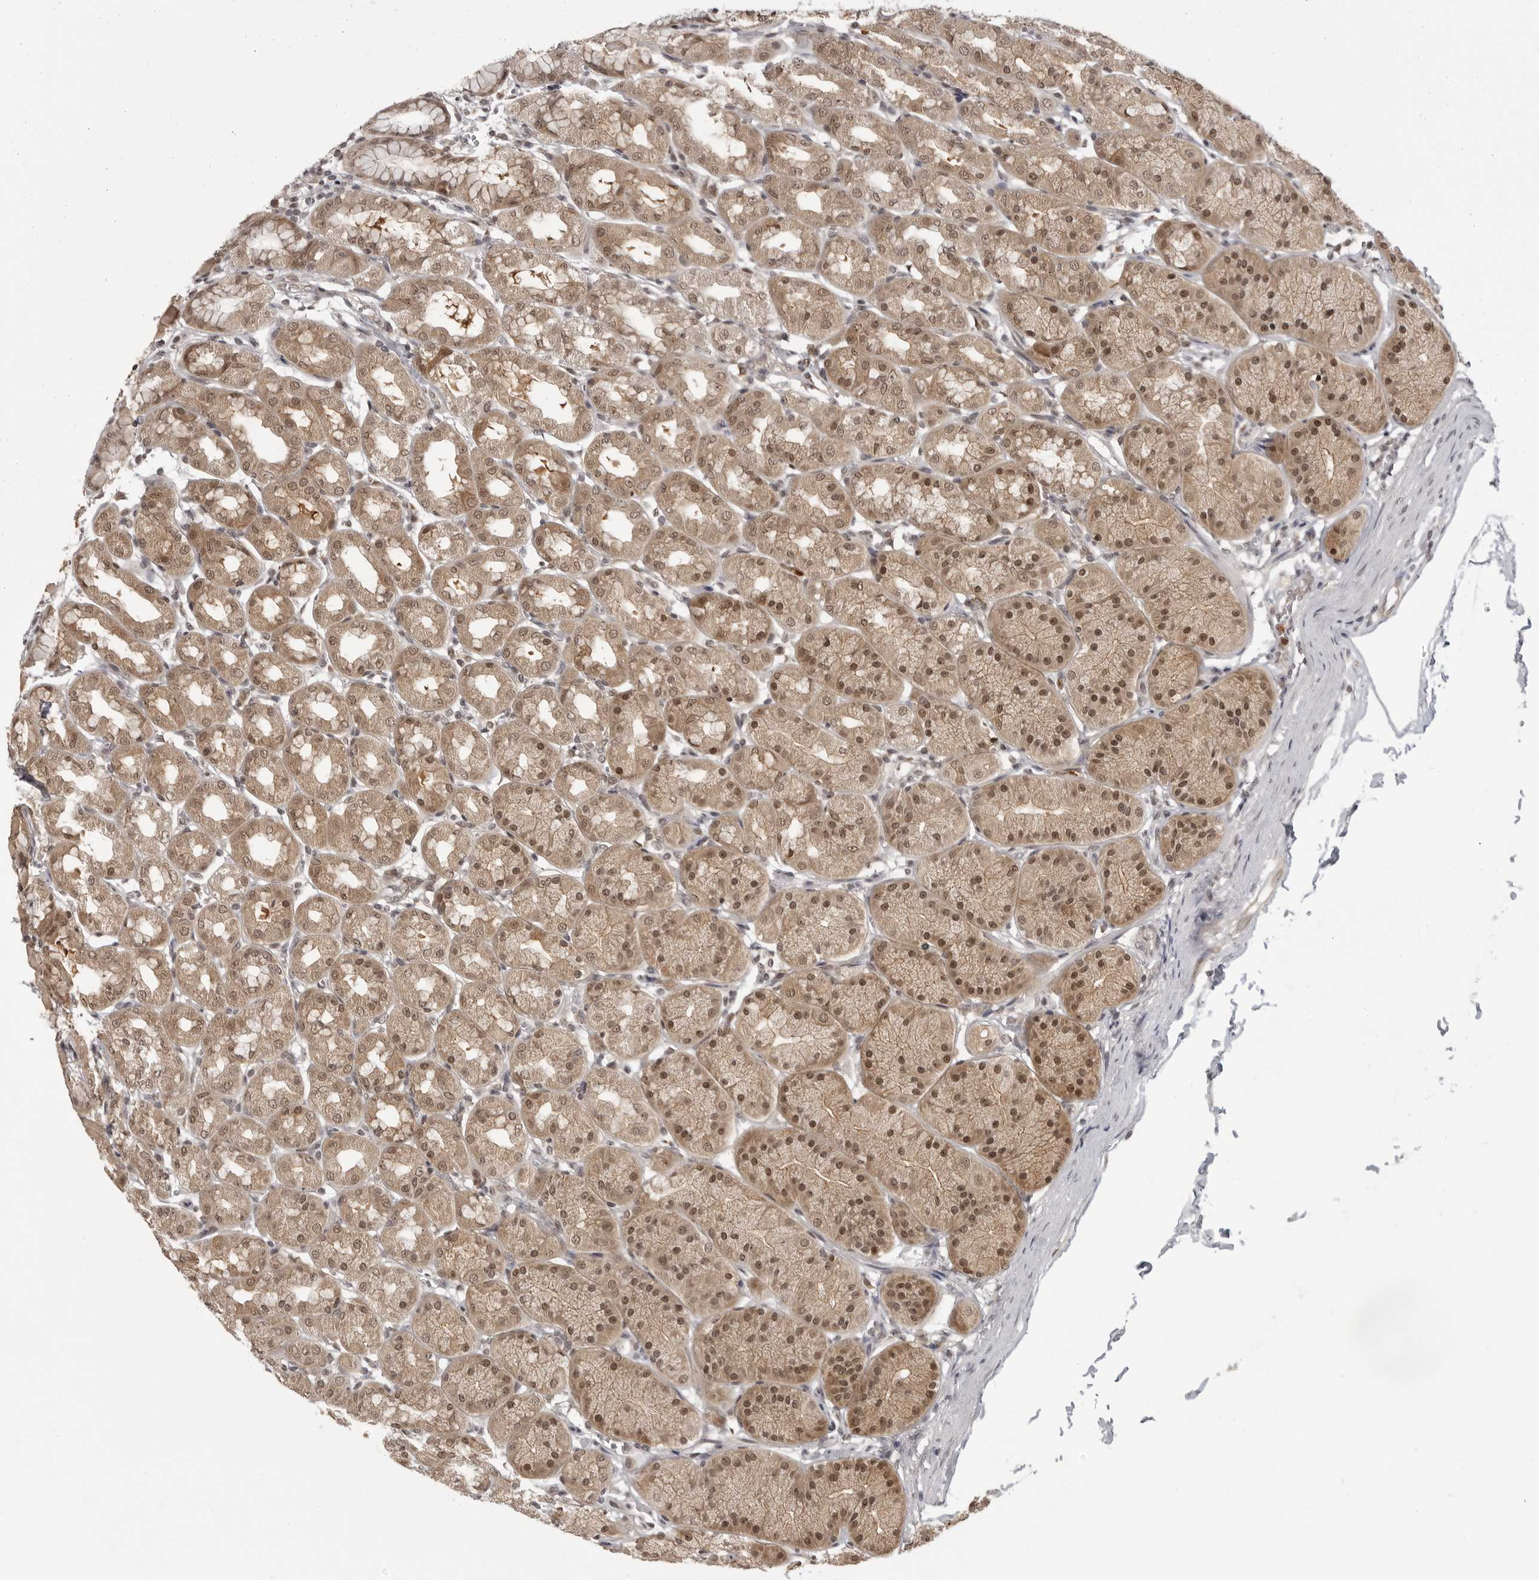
{"staining": {"intensity": "moderate", "quantity": ">75%", "location": "cytoplasmic/membranous,nuclear"}, "tissue": "stomach", "cell_type": "Glandular cells", "image_type": "normal", "snomed": [{"axis": "morphology", "description": "Normal tissue, NOS"}, {"axis": "topography", "description": "Stomach"}], "caption": "This micrograph exhibits immunohistochemistry staining of unremarkable human stomach, with medium moderate cytoplasmic/membranous,nuclear staining in approximately >75% of glandular cells.", "gene": "PEG3", "patient": {"sex": "male", "age": 42}}